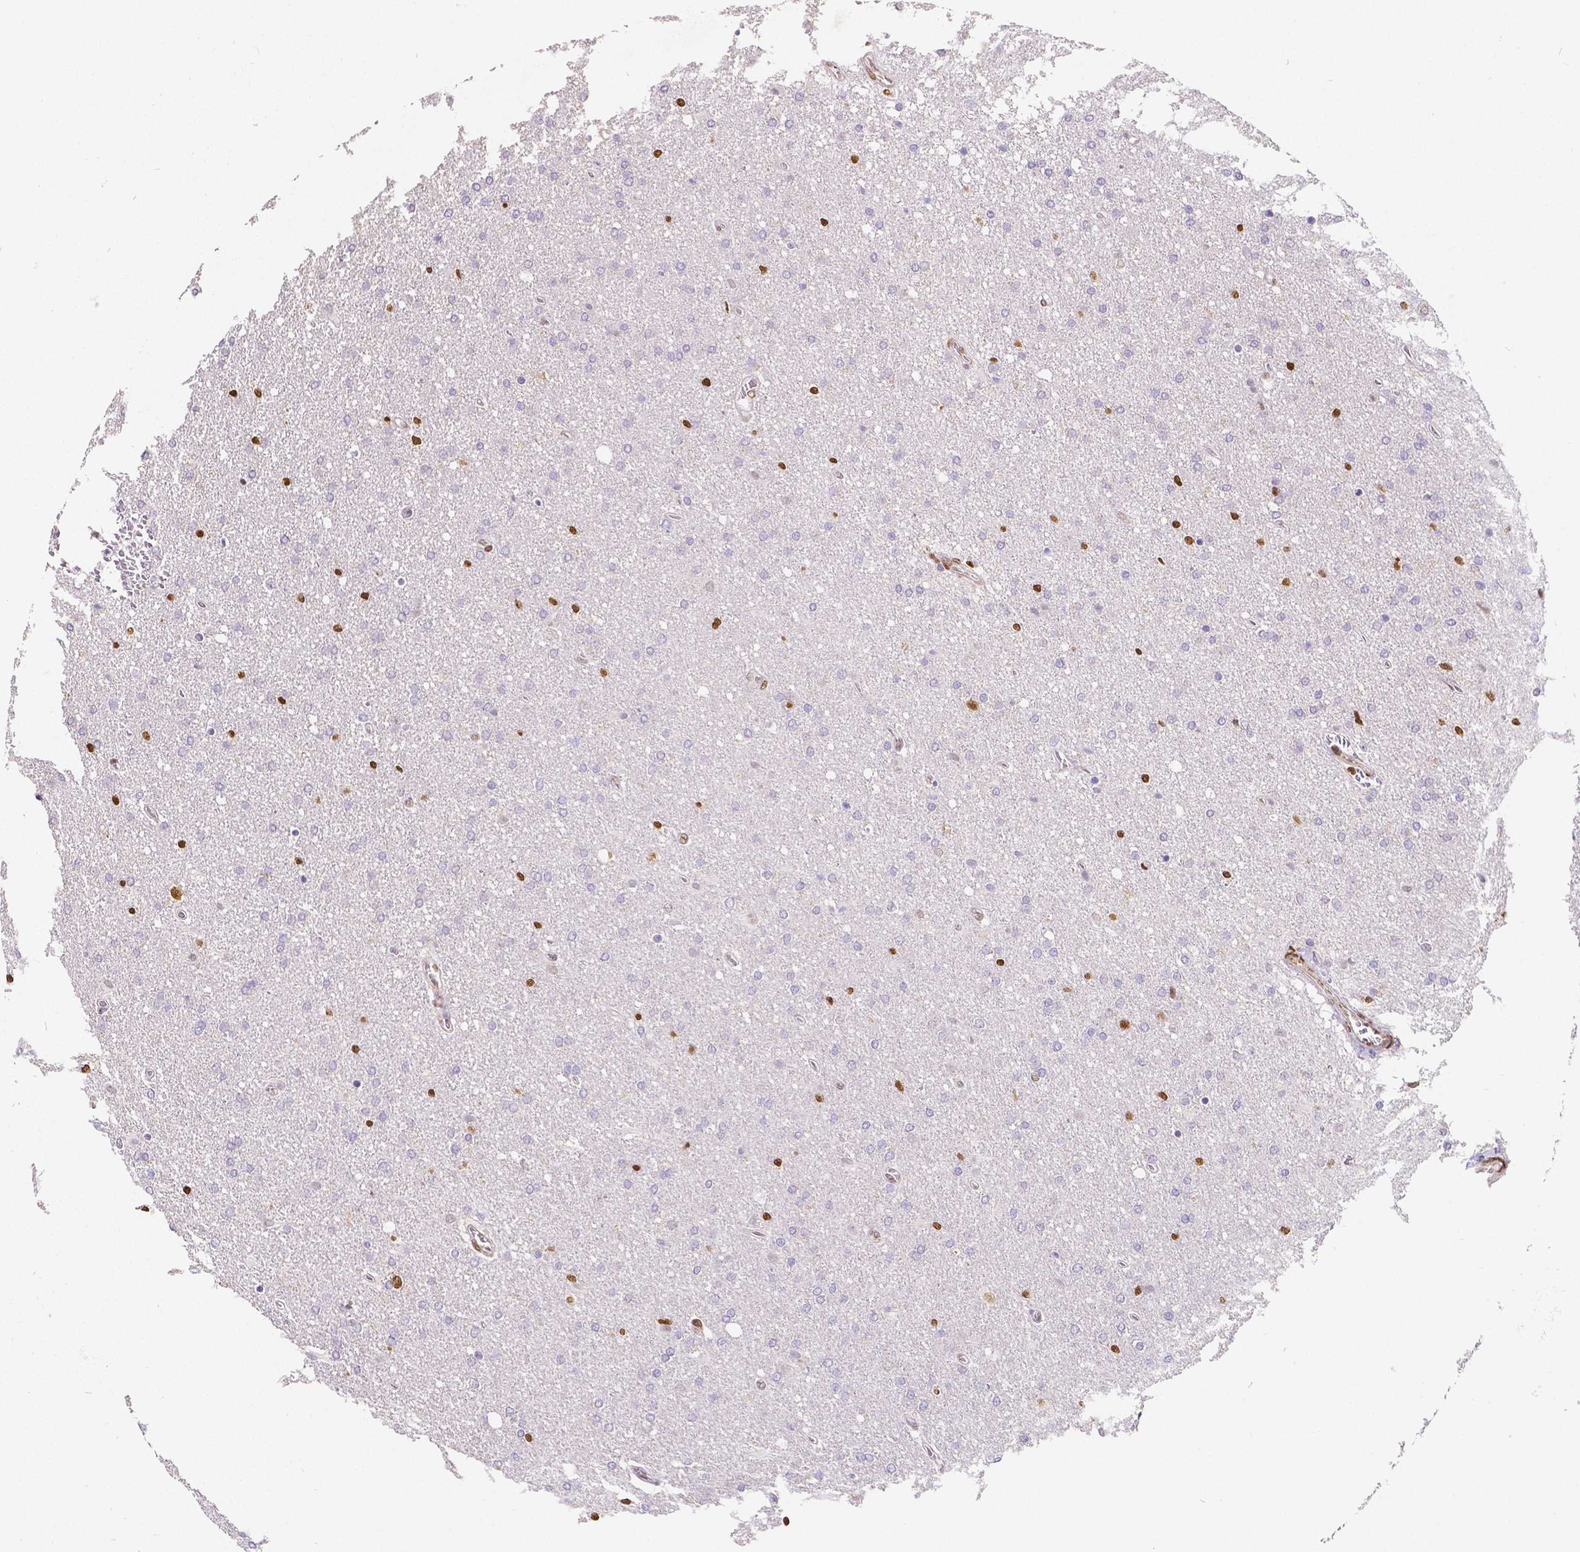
{"staining": {"intensity": "negative", "quantity": "none", "location": "none"}, "tissue": "glioma", "cell_type": "Tumor cells", "image_type": "cancer", "snomed": [{"axis": "morphology", "description": "Glioma, malignant, High grade"}, {"axis": "topography", "description": "Cerebral cortex"}], "caption": "An immunohistochemistry micrograph of high-grade glioma (malignant) is shown. There is no staining in tumor cells of high-grade glioma (malignant). (DAB (3,3'-diaminobenzidine) immunohistochemistry, high magnification).", "gene": "MEF2C", "patient": {"sex": "male", "age": 70}}